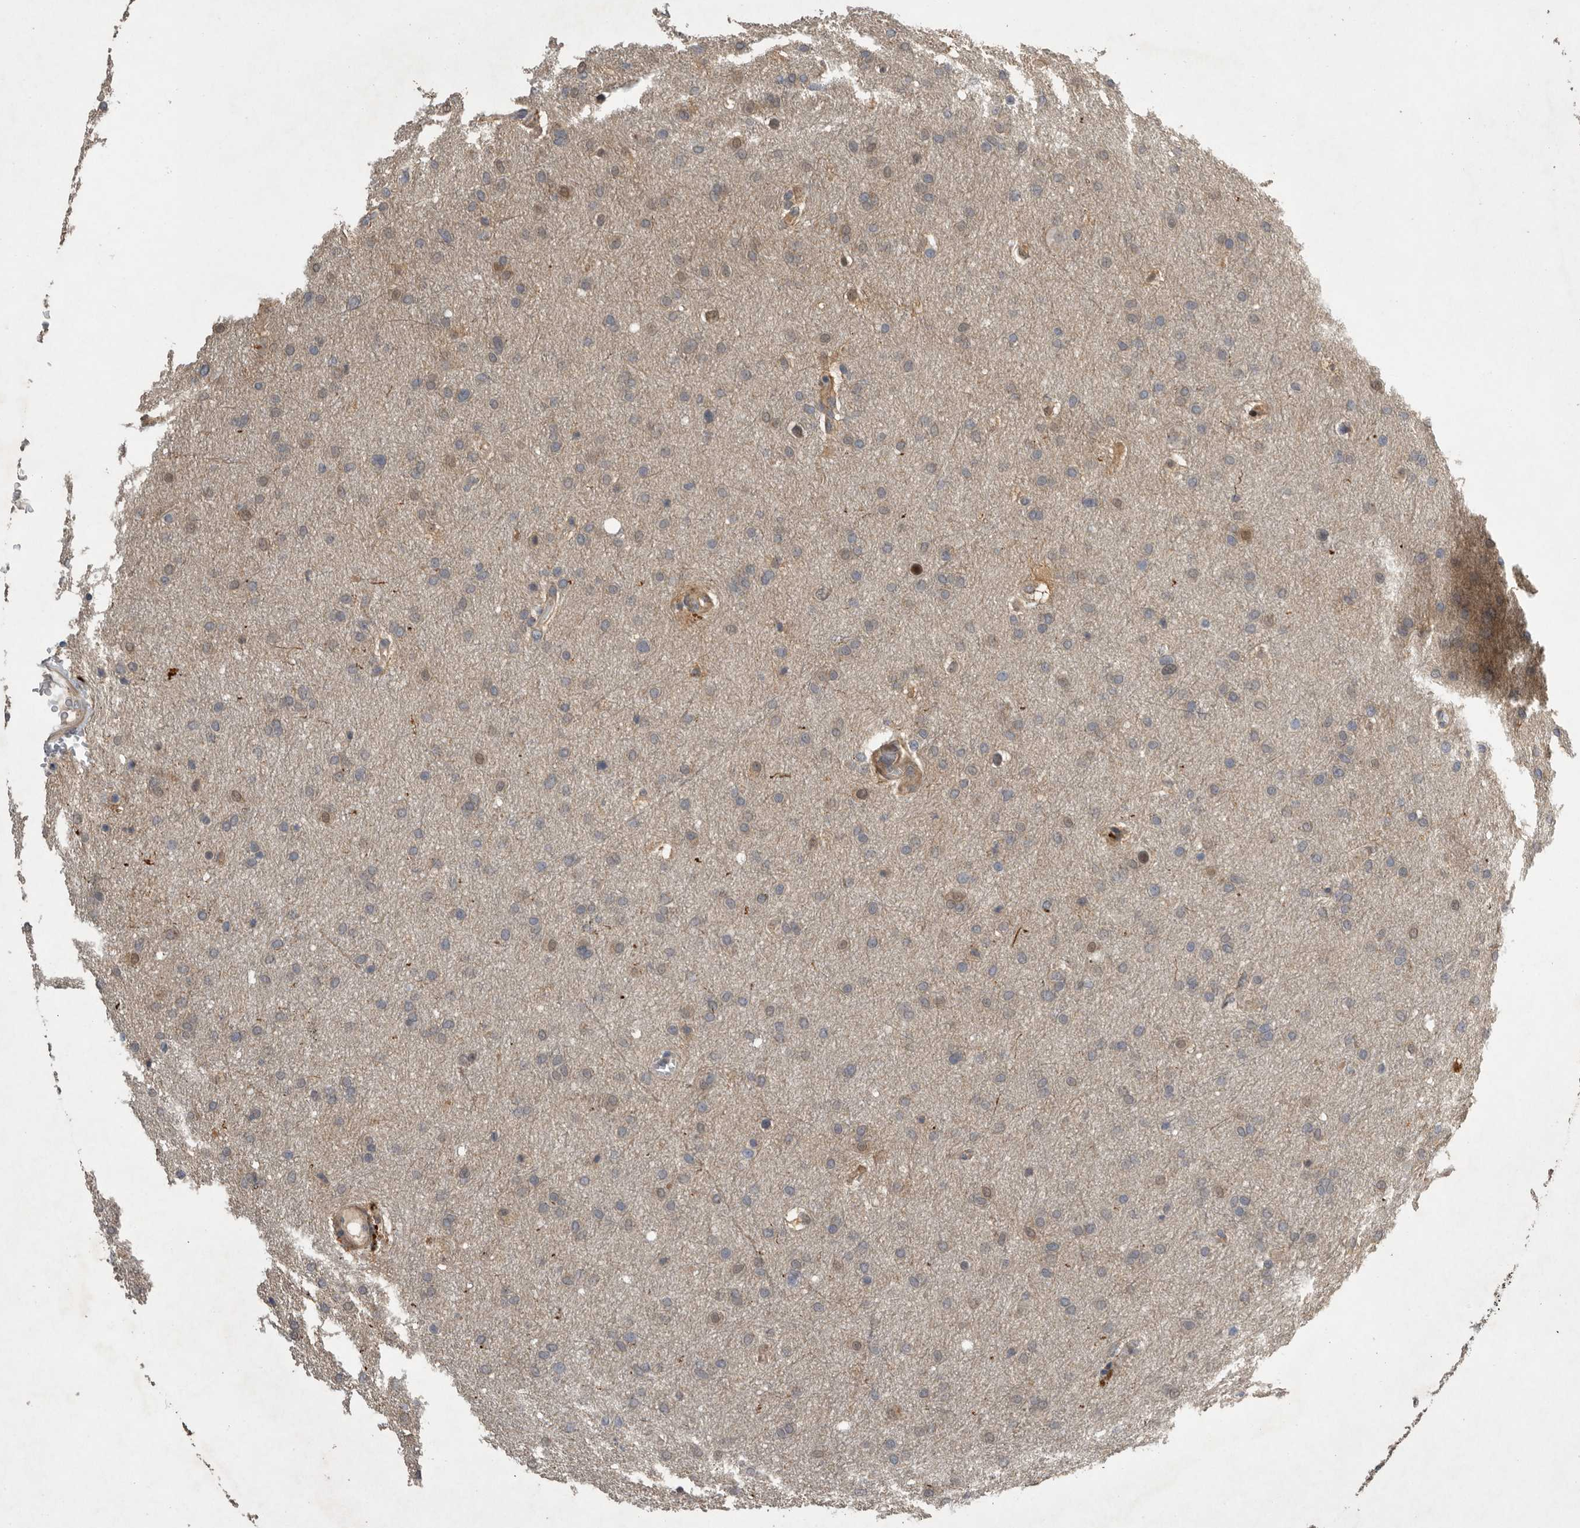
{"staining": {"intensity": "weak", "quantity": "<25%", "location": "cytoplasmic/membranous,nuclear"}, "tissue": "glioma", "cell_type": "Tumor cells", "image_type": "cancer", "snomed": [{"axis": "morphology", "description": "Glioma, malignant, Low grade"}, {"axis": "topography", "description": "Brain"}], "caption": "DAB (3,3'-diaminobenzidine) immunohistochemical staining of human glioma reveals no significant positivity in tumor cells. (DAB (3,3'-diaminobenzidine) IHC with hematoxylin counter stain).", "gene": "MPDZ", "patient": {"sex": "female", "age": 37}}